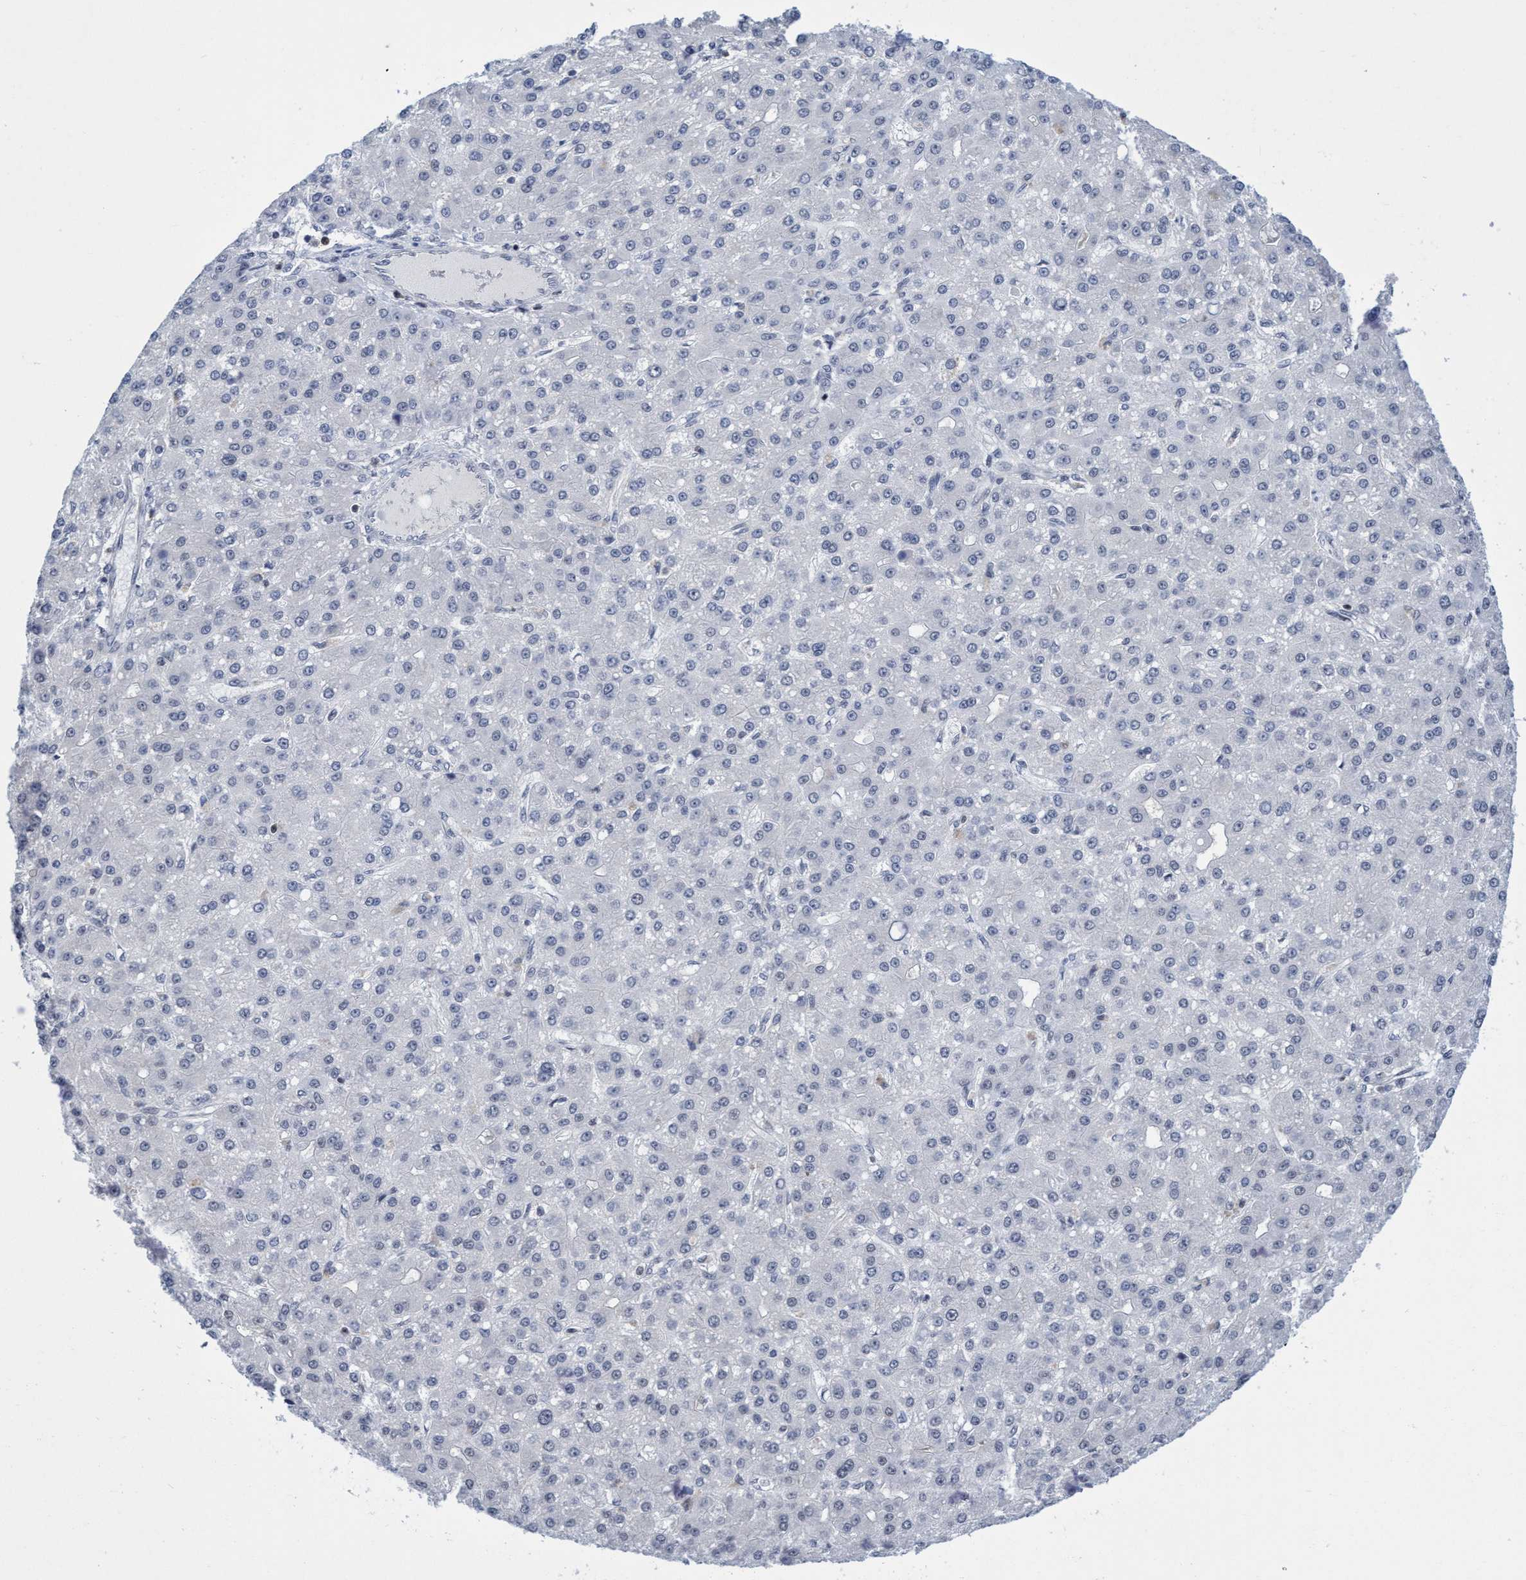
{"staining": {"intensity": "negative", "quantity": "none", "location": "none"}, "tissue": "liver cancer", "cell_type": "Tumor cells", "image_type": "cancer", "snomed": [{"axis": "morphology", "description": "Carcinoma, Hepatocellular, NOS"}, {"axis": "topography", "description": "Liver"}], "caption": "This micrograph is of hepatocellular carcinoma (liver) stained with immunohistochemistry (IHC) to label a protein in brown with the nuclei are counter-stained blue. There is no positivity in tumor cells.", "gene": "C9orf78", "patient": {"sex": "male", "age": 67}}